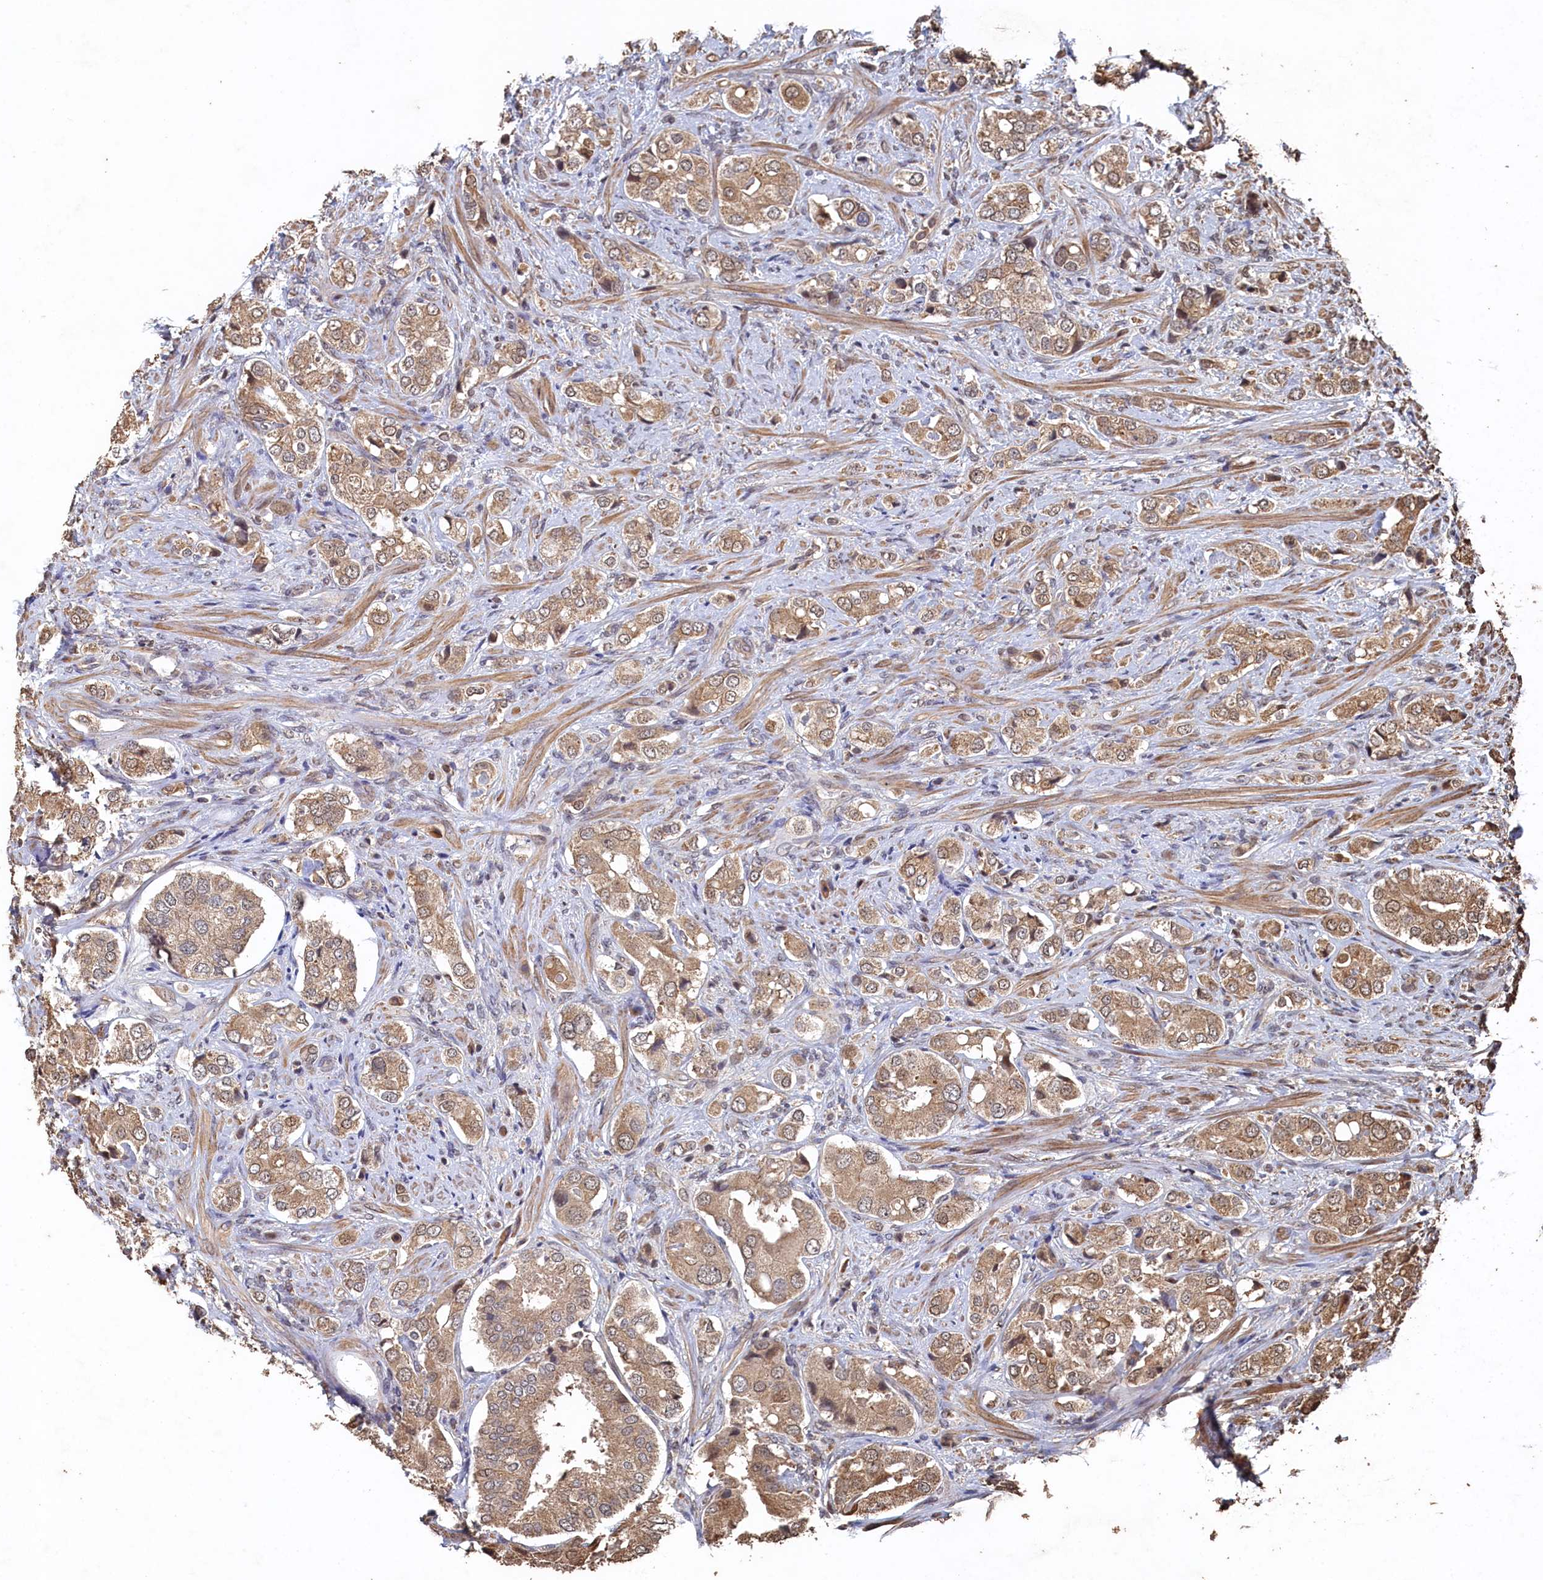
{"staining": {"intensity": "weak", "quantity": ">75%", "location": "cytoplasmic/membranous"}, "tissue": "prostate cancer", "cell_type": "Tumor cells", "image_type": "cancer", "snomed": [{"axis": "morphology", "description": "Adenocarcinoma, High grade"}, {"axis": "topography", "description": "Prostate"}], "caption": "Brown immunohistochemical staining in human prostate cancer (high-grade adenocarcinoma) shows weak cytoplasmic/membranous expression in approximately >75% of tumor cells. Using DAB (brown) and hematoxylin (blue) stains, captured at high magnification using brightfield microscopy.", "gene": "PIGN", "patient": {"sex": "male", "age": 65}}